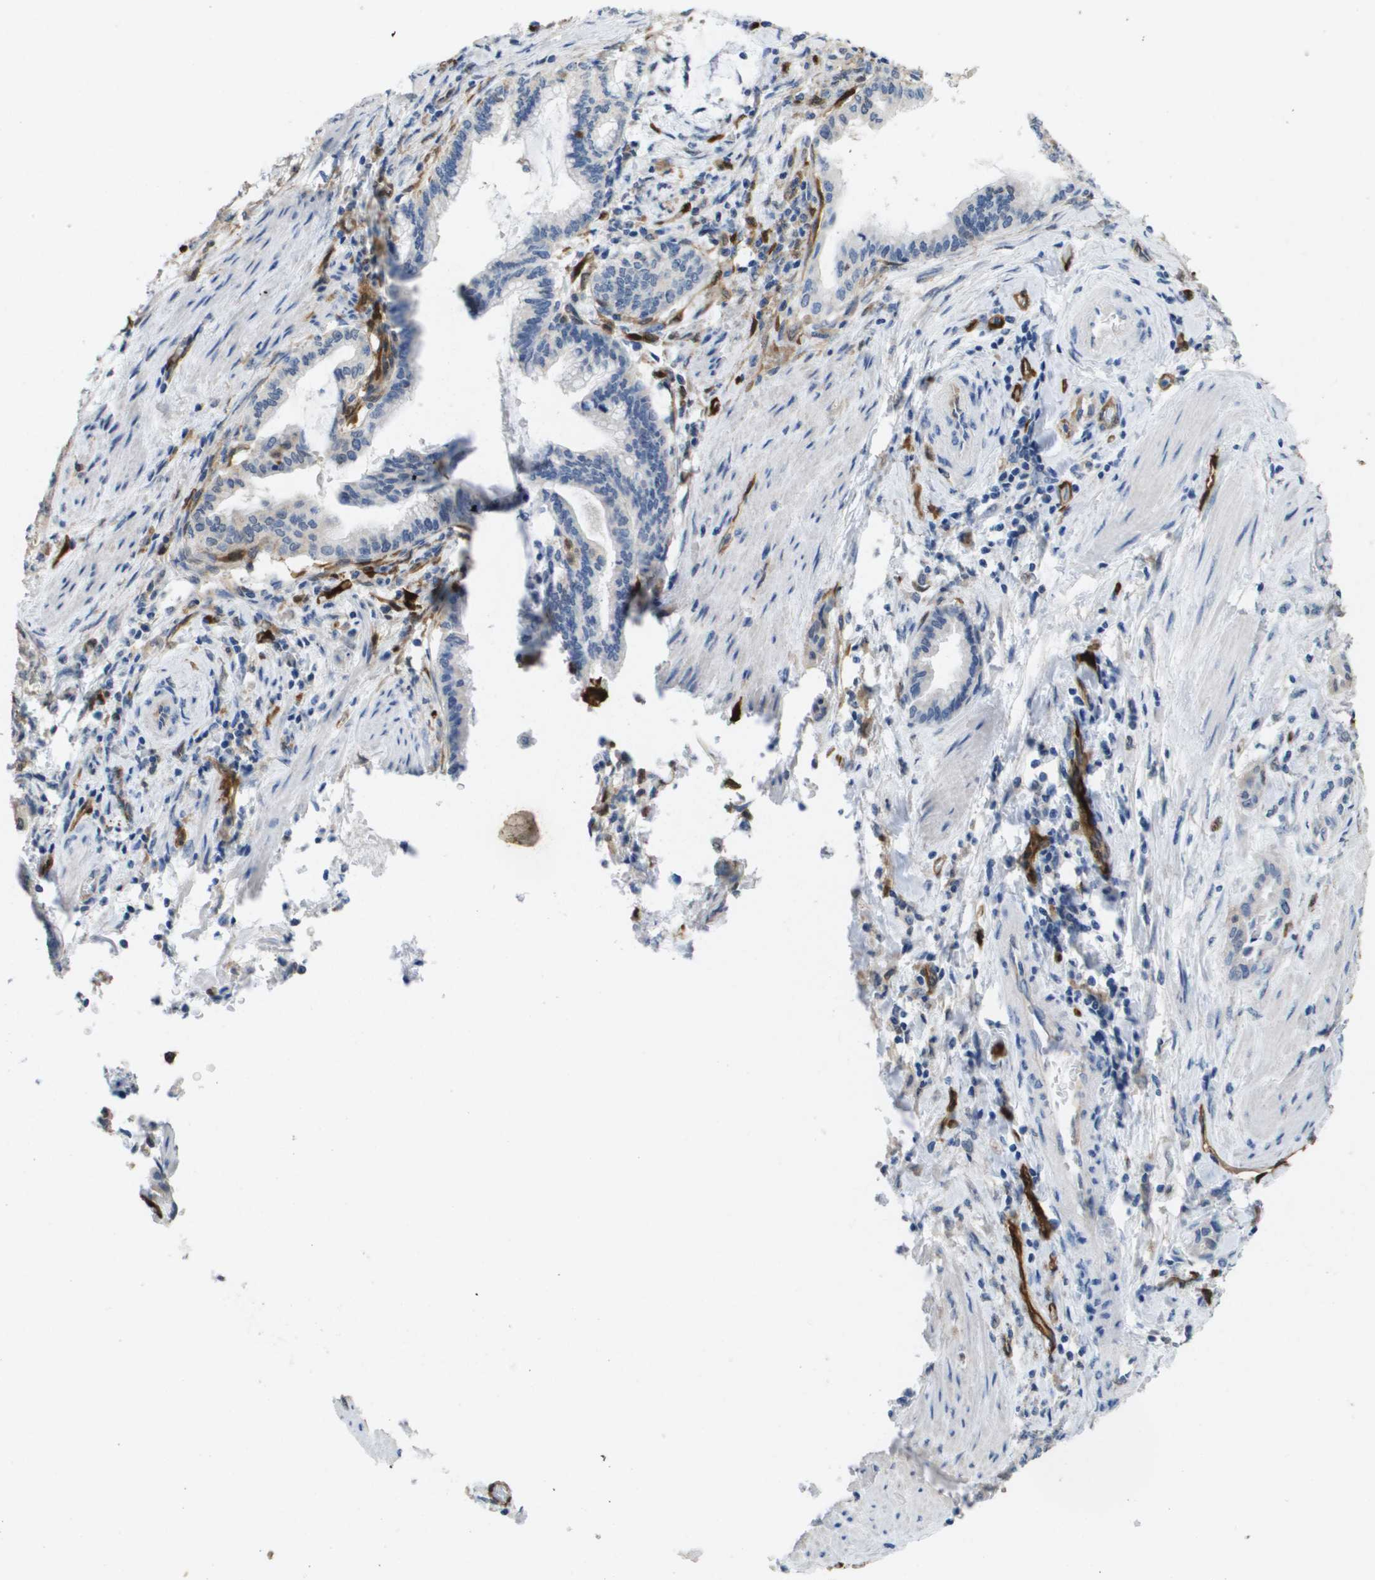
{"staining": {"intensity": "negative", "quantity": "none", "location": "none"}, "tissue": "pancreatic cancer", "cell_type": "Tumor cells", "image_type": "cancer", "snomed": [{"axis": "morphology", "description": "Adenocarcinoma, NOS"}, {"axis": "topography", "description": "Pancreas"}], "caption": "Immunohistochemical staining of human pancreatic cancer (adenocarcinoma) reveals no significant positivity in tumor cells. (DAB immunohistochemistry with hematoxylin counter stain).", "gene": "FABP5", "patient": {"sex": "female", "age": 64}}